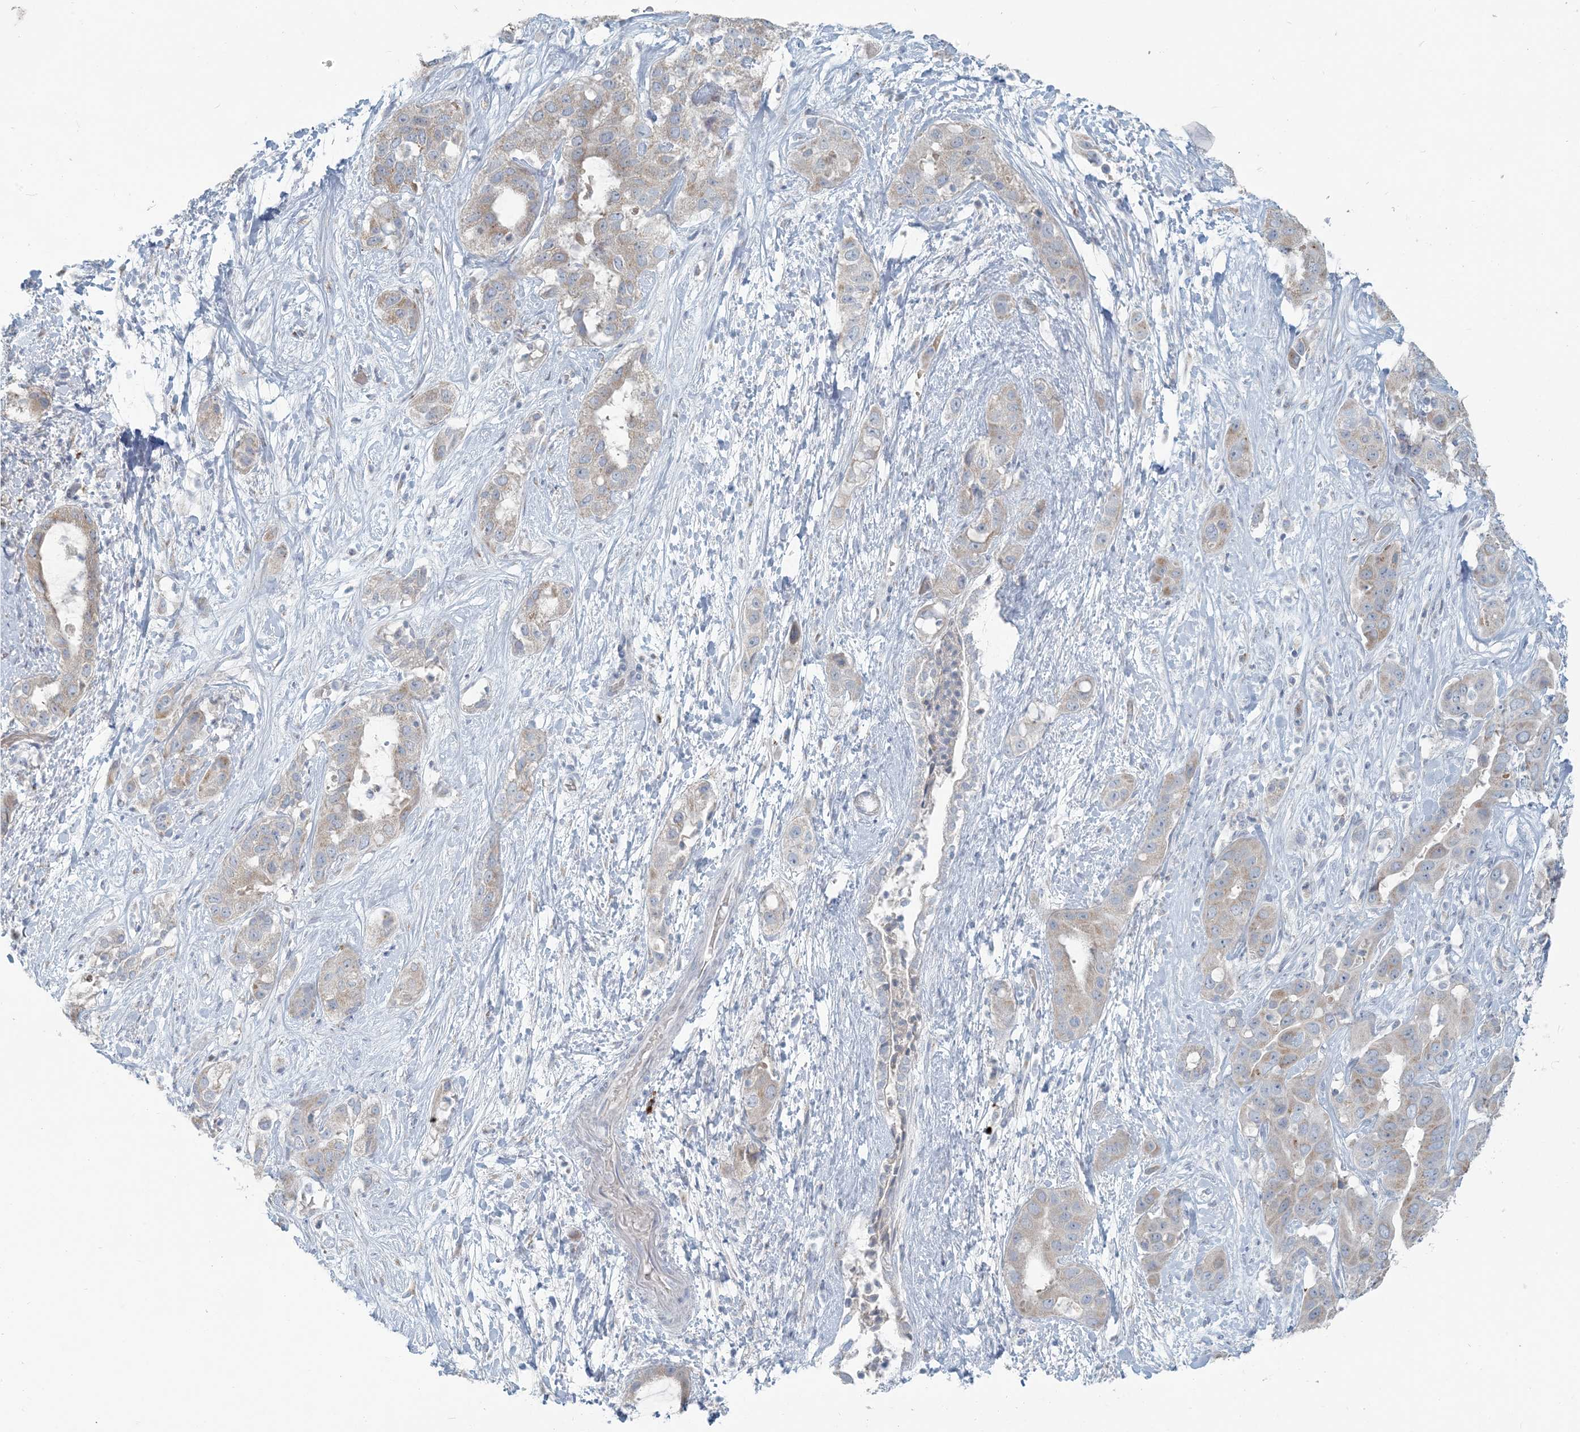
{"staining": {"intensity": "weak", "quantity": "<25%", "location": "cytoplasmic/membranous"}, "tissue": "liver cancer", "cell_type": "Tumor cells", "image_type": "cancer", "snomed": [{"axis": "morphology", "description": "Cholangiocarcinoma"}, {"axis": "topography", "description": "Liver"}], "caption": "Protein analysis of cholangiocarcinoma (liver) shows no significant expression in tumor cells.", "gene": "SCML1", "patient": {"sex": "female", "age": 52}}